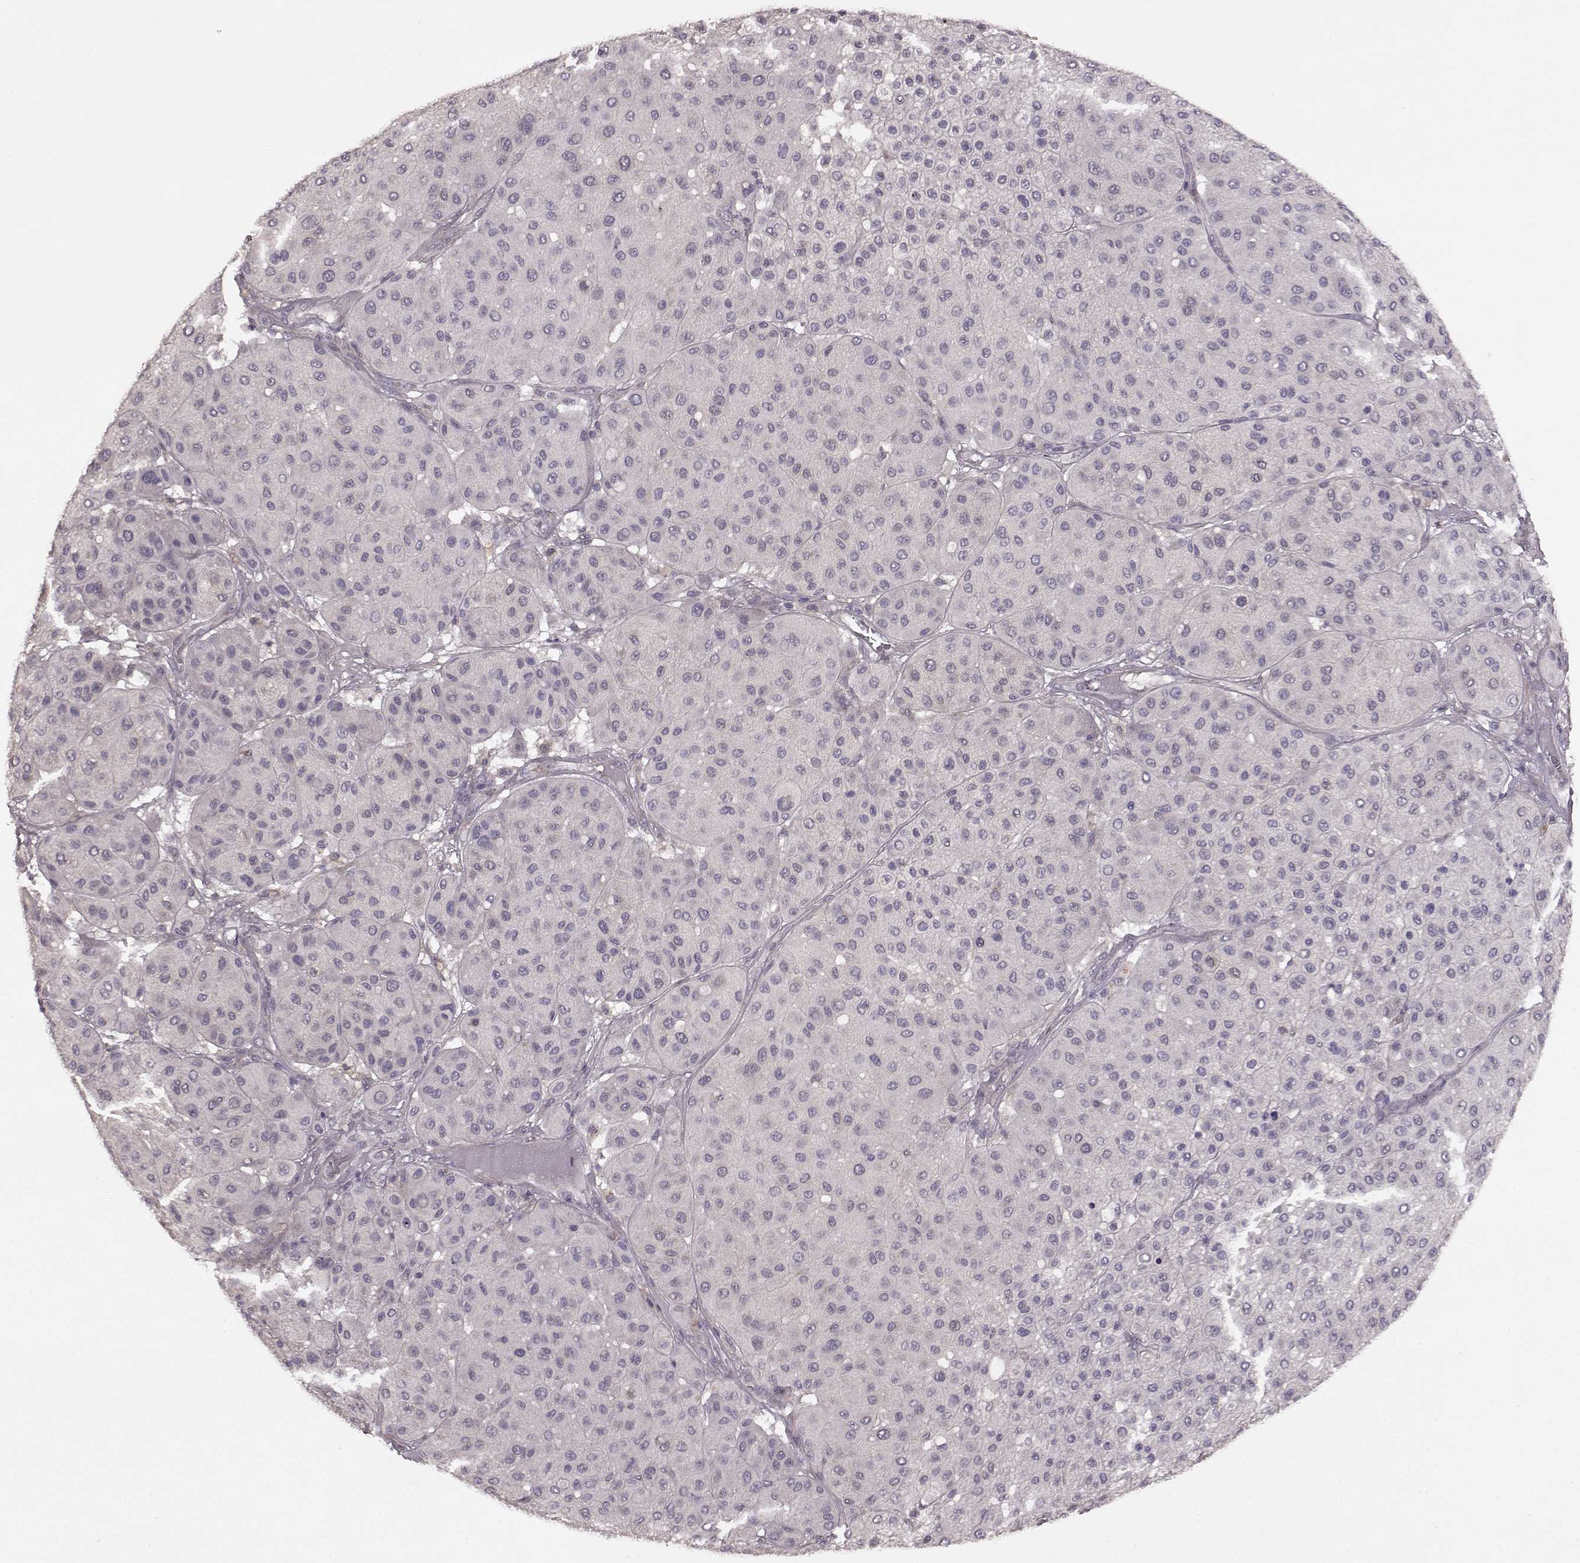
{"staining": {"intensity": "negative", "quantity": "none", "location": "none"}, "tissue": "melanoma", "cell_type": "Tumor cells", "image_type": "cancer", "snomed": [{"axis": "morphology", "description": "Malignant melanoma, Metastatic site"}, {"axis": "topography", "description": "Smooth muscle"}], "caption": "DAB (3,3'-diaminobenzidine) immunohistochemical staining of melanoma shows no significant positivity in tumor cells. (Stains: DAB IHC with hematoxylin counter stain, Microscopy: brightfield microscopy at high magnification).", "gene": "SLC52A3", "patient": {"sex": "male", "age": 41}}